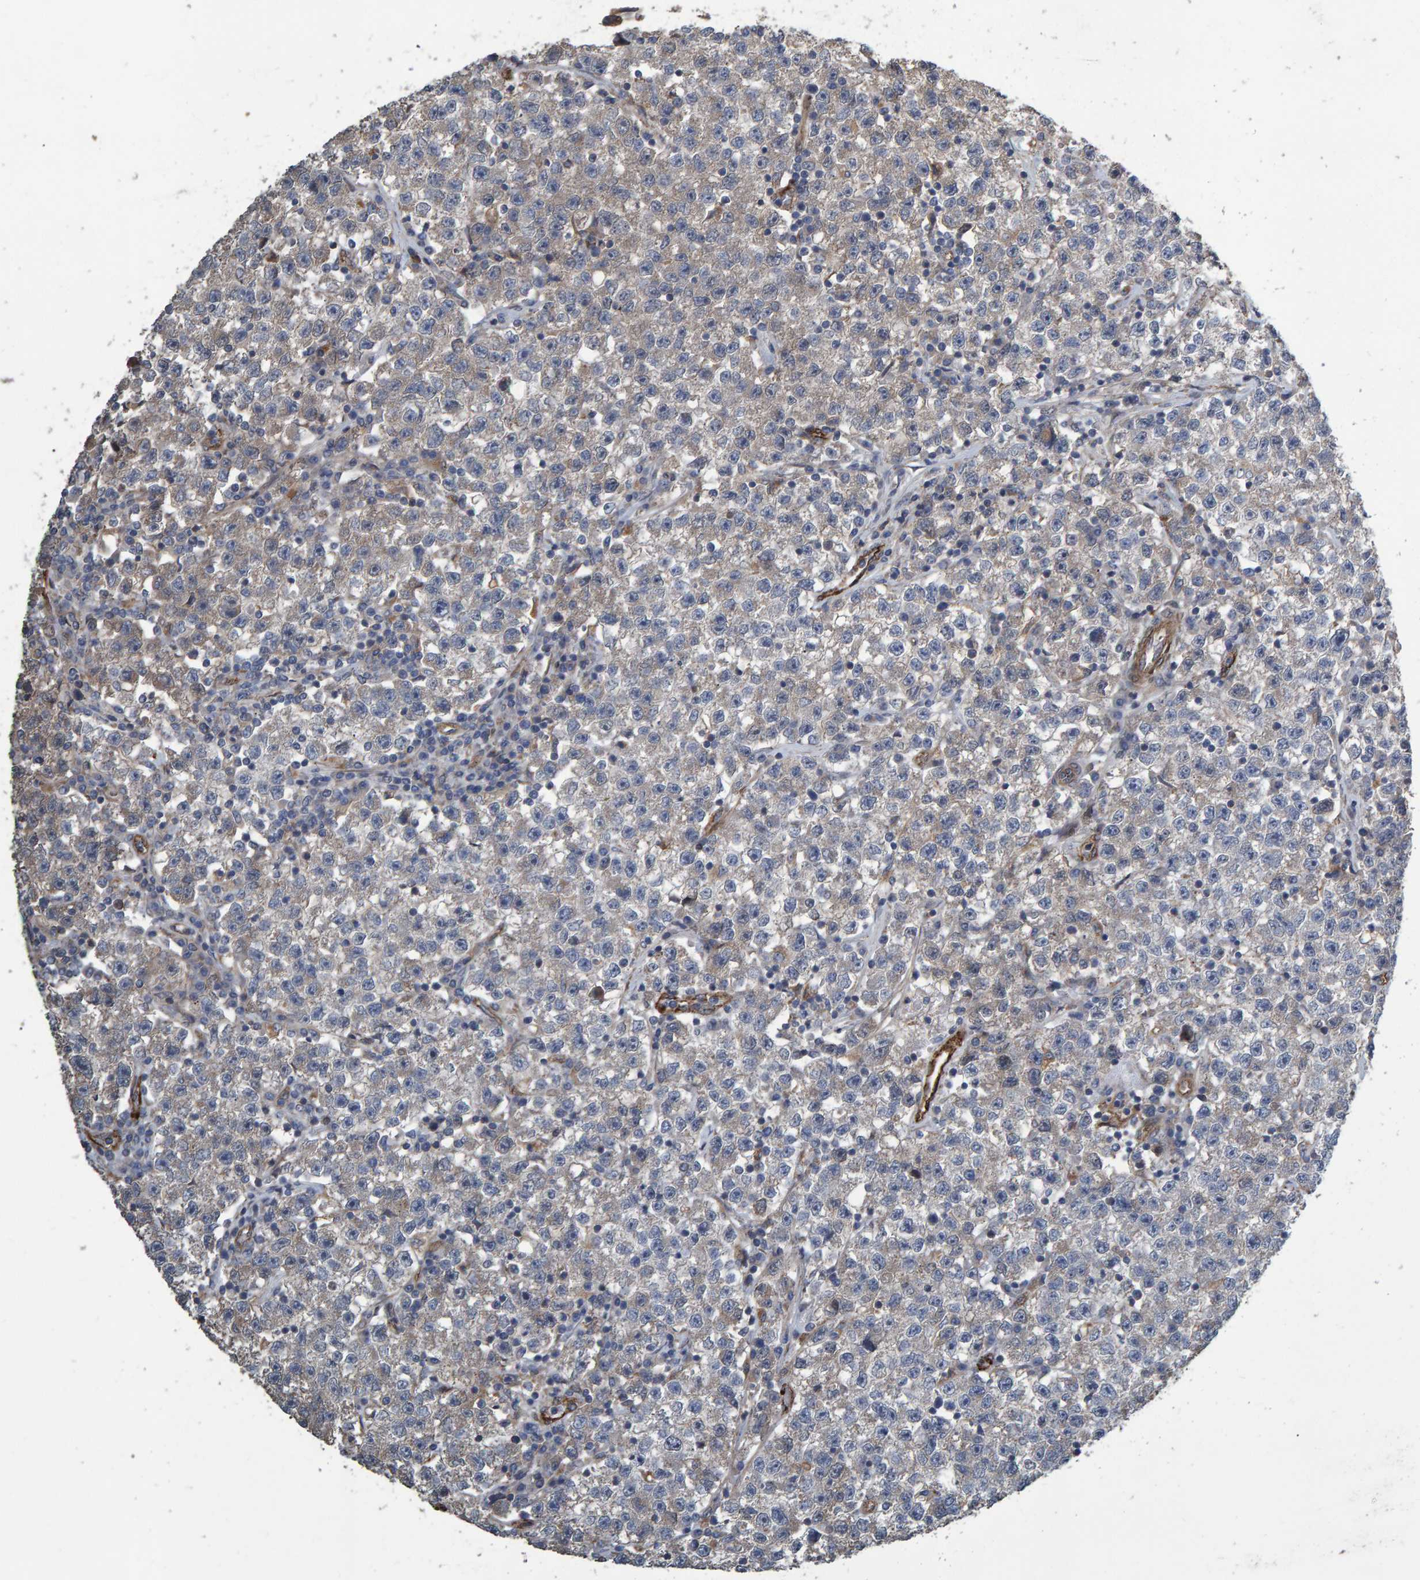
{"staining": {"intensity": "negative", "quantity": "none", "location": "none"}, "tissue": "testis cancer", "cell_type": "Tumor cells", "image_type": "cancer", "snomed": [{"axis": "morphology", "description": "Seminoma, NOS"}, {"axis": "topography", "description": "Testis"}], "caption": "DAB immunohistochemical staining of testis seminoma reveals no significant expression in tumor cells. Nuclei are stained in blue.", "gene": "SLIT2", "patient": {"sex": "male", "age": 22}}